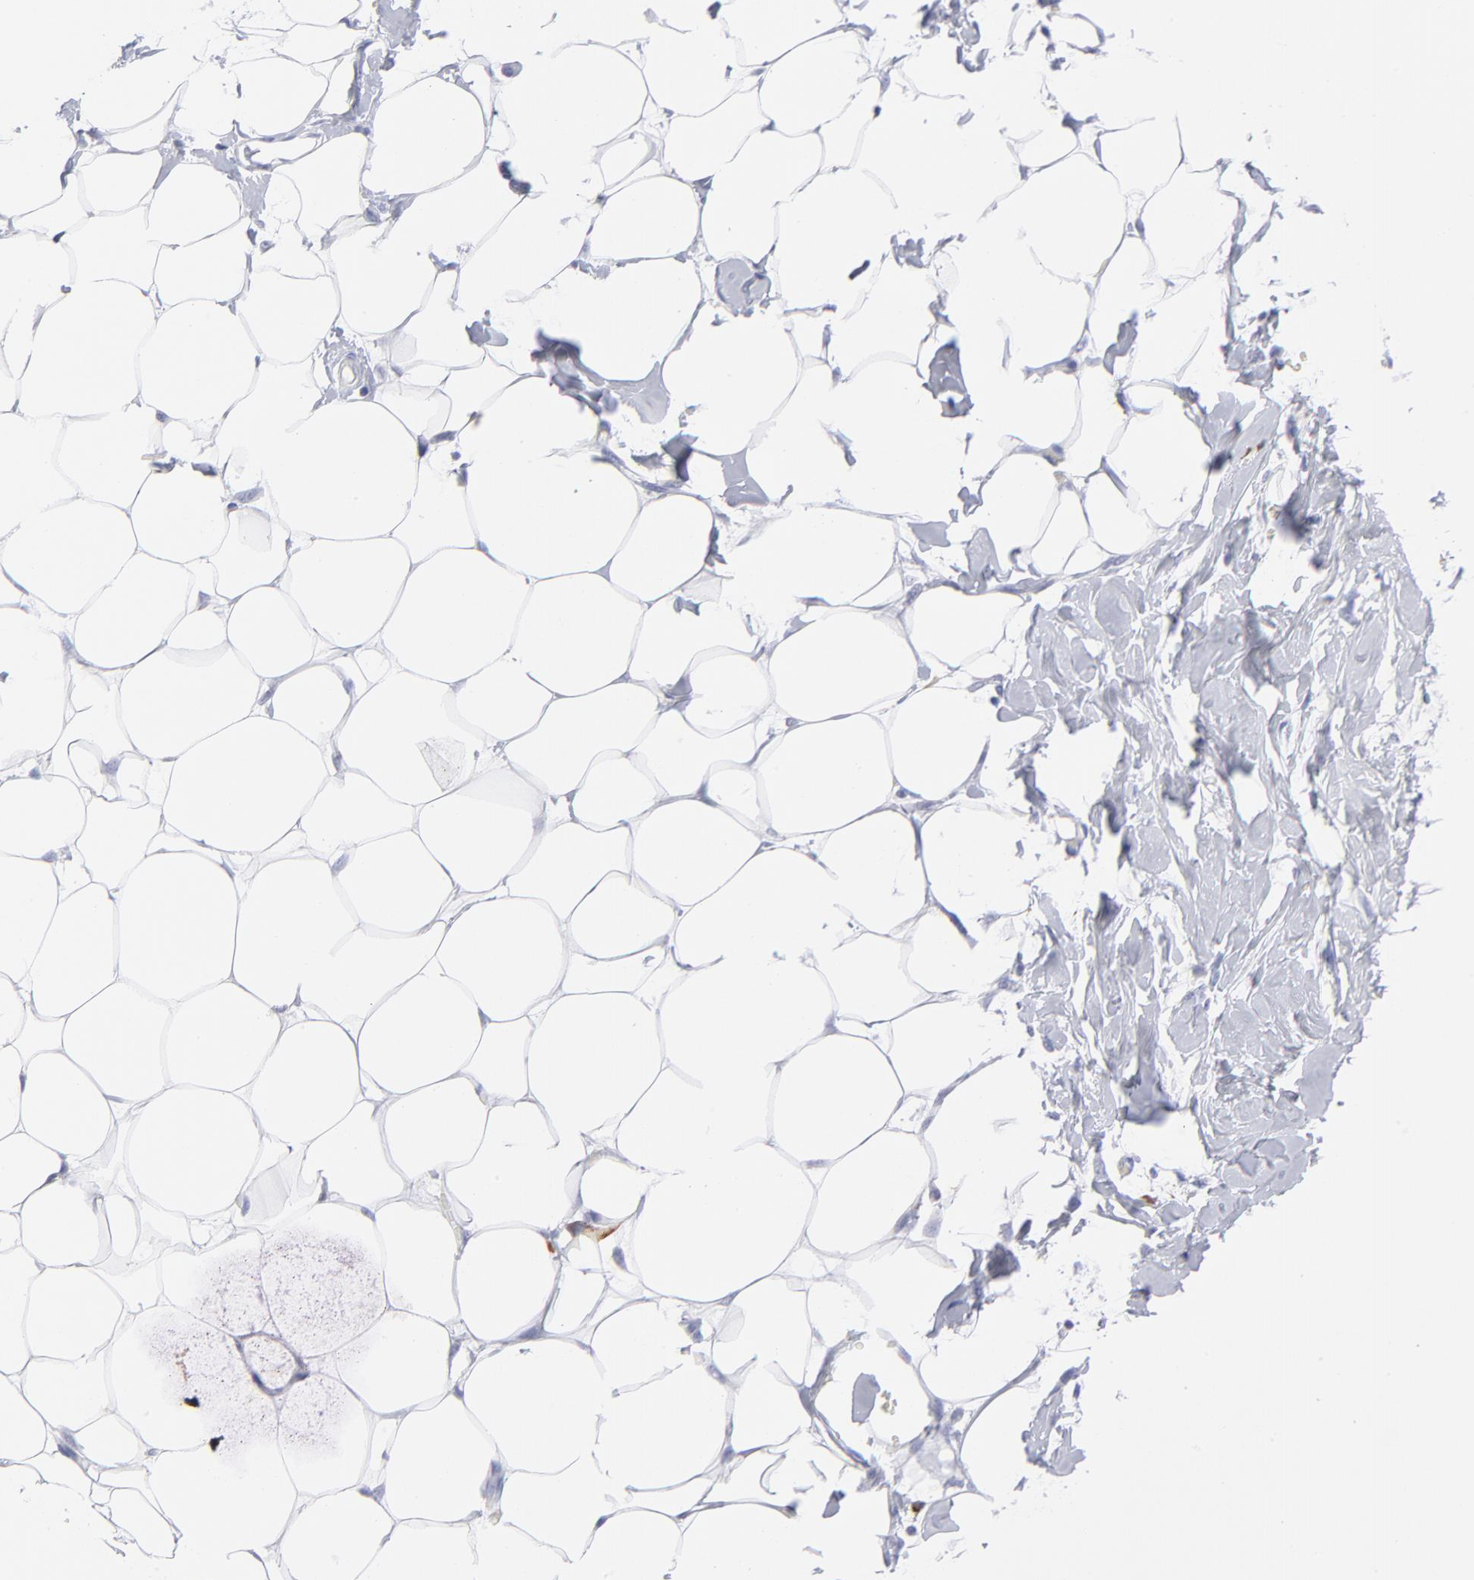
{"staining": {"intensity": "negative", "quantity": "none", "location": "none"}, "tissue": "breast", "cell_type": "Adipocytes", "image_type": "normal", "snomed": [{"axis": "morphology", "description": "Normal tissue, NOS"}, {"axis": "topography", "description": "Breast"}, {"axis": "topography", "description": "Adipose tissue"}], "caption": "High magnification brightfield microscopy of unremarkable breast stained with DAB (brown) and counterstained with hematoxylin (blue): adipocytes show no significant positivity. Brightfield microscopy of immunohistochemistry (IHC) stained with DAB (brown) and hematoxylin (blue), captured at high magnification.", "gene": "CCNB1", "patient": {"sex": "female", "age": 25}}